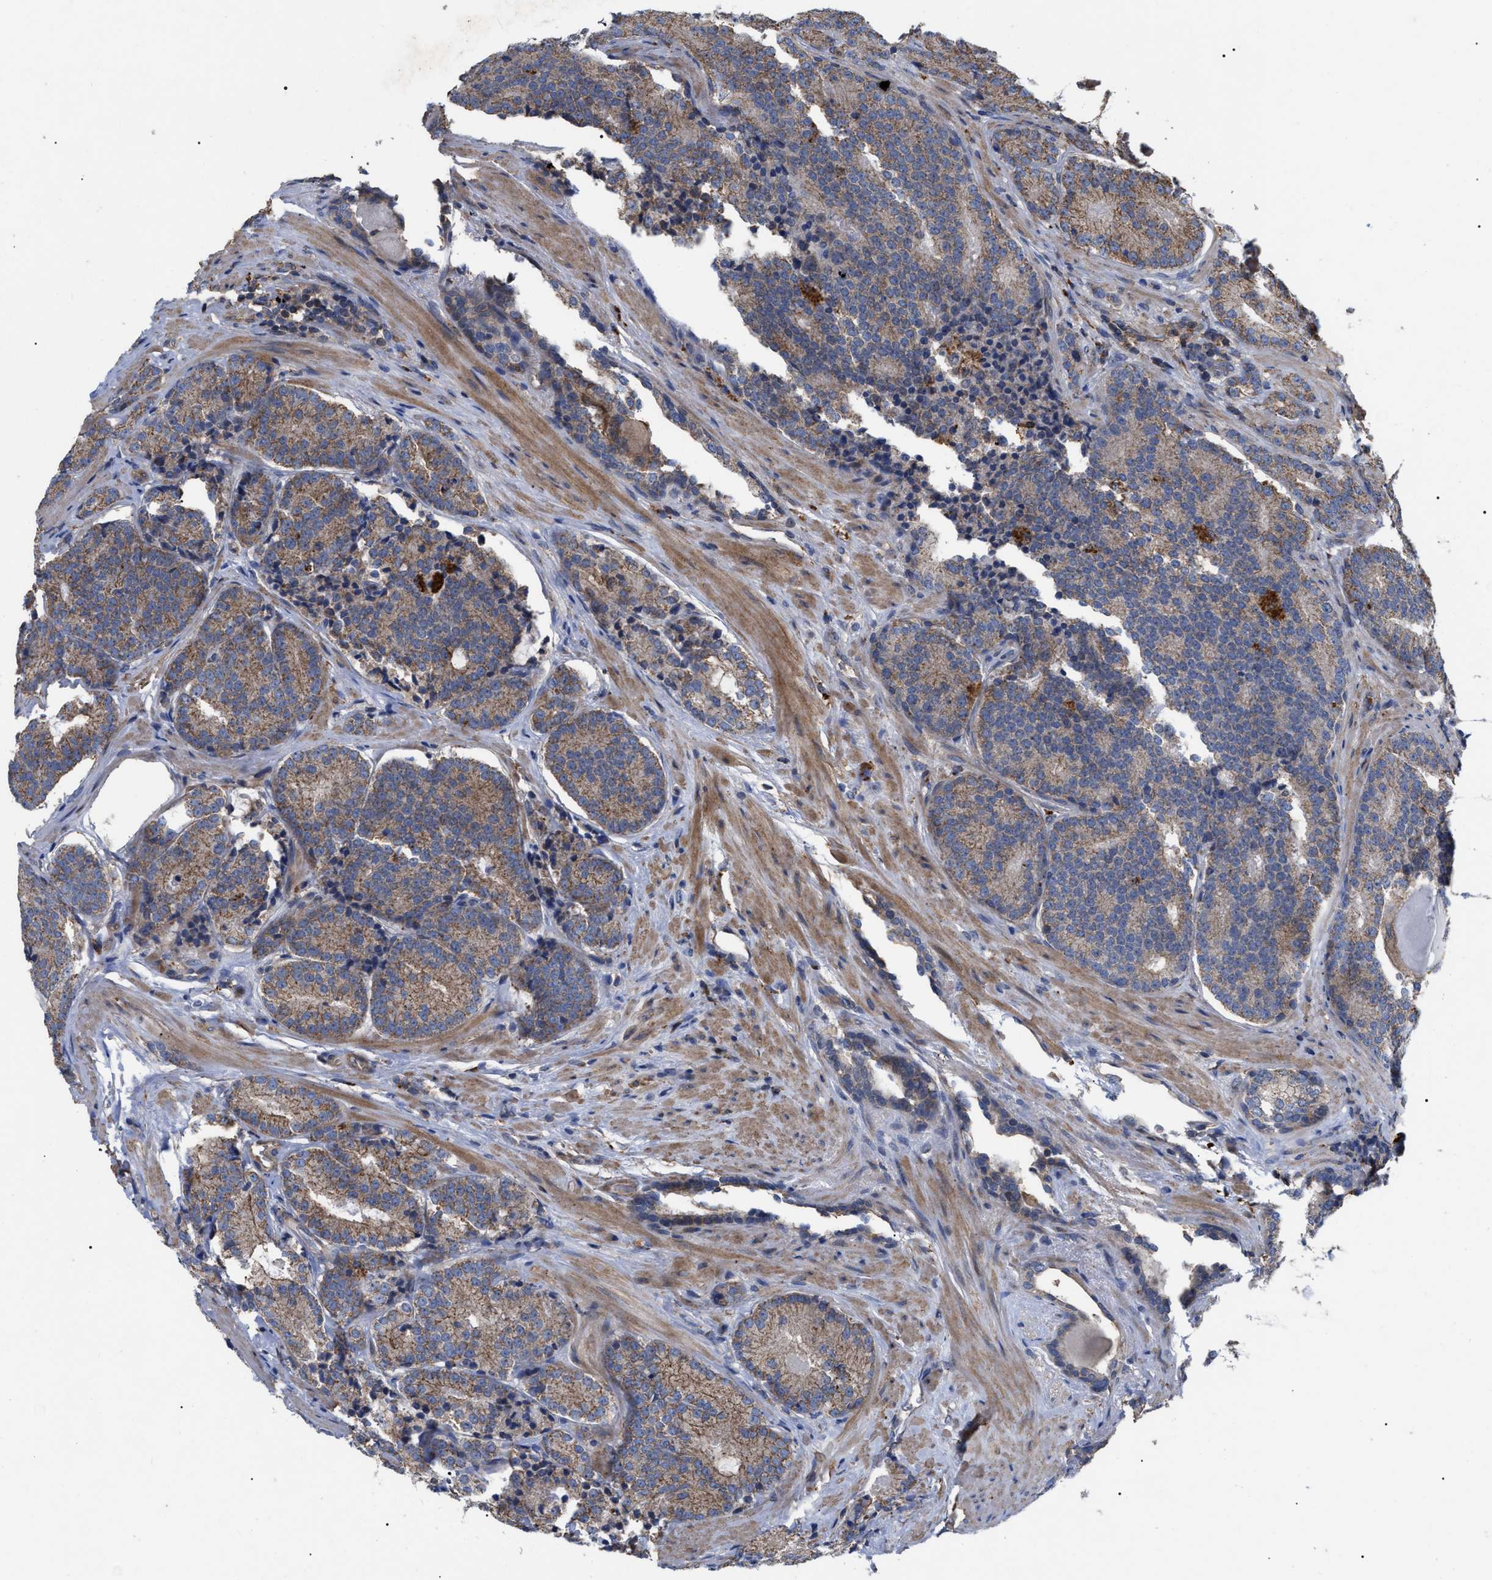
{"staining": {"intensity": "weak", "quantity": ">75%", "location": "cytoplasmic/membranous"}, "tissue": "prostate cancer", "cell_type": "Tumor cells", "image_type": "cancer", "snomed": [{"axis": "morphology", "description": "Adenocarcinoma, High grade"}, {"axis": "topography", "description": "Prostate"}], "caption": "Prostate cancer (adenocarcinoma (high-grade)) stained with DAB immunohistochemistry (IHC) shows low levels of weak cytoplasmic/membranous expression in approximately >75% of tumor cells.", "gene": "FAM171A2", "patient": {"sex": "male", "age": 61}}